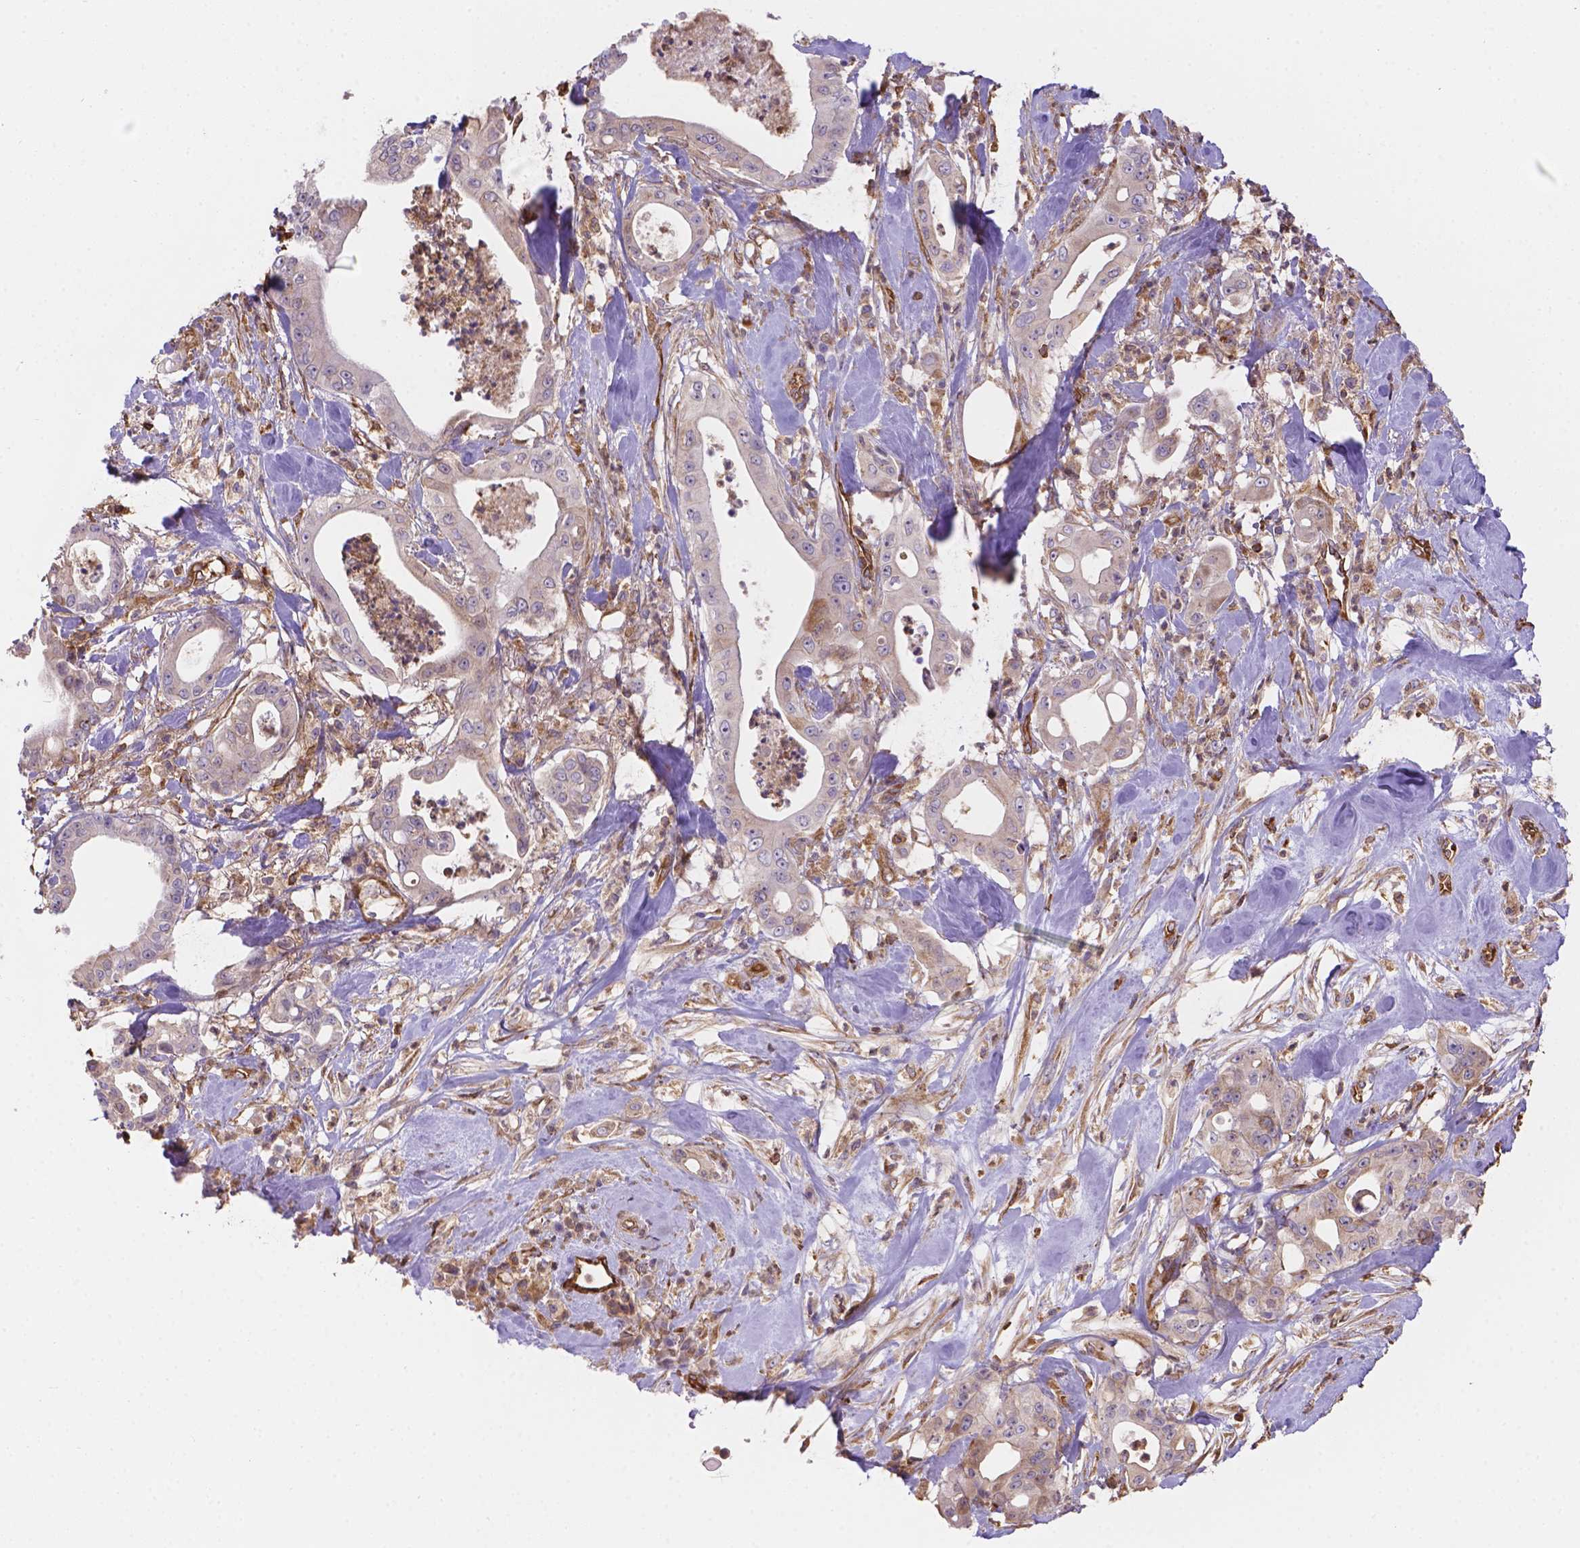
{"staining": {"intensity": "weak", "quantity": "<25%", "location": "cytoplasmic/membranous"}, "tissue": "pancreatic cancer", "cell_type": "Tumor cells", "image_type": "cancer", "snomed": [{"axis": "morphology", "description": "Adenocarcinoma, NOS"}, {"axis": "topography", "description": "Pancreas"}], "caption": "Pancreatic cancer (adenocarcinoma) was stained to show a protein in brown. There is no significant expression in tumor cells.", "gene": "DMWD", "patient": {"sex": "male", "age": 71}}